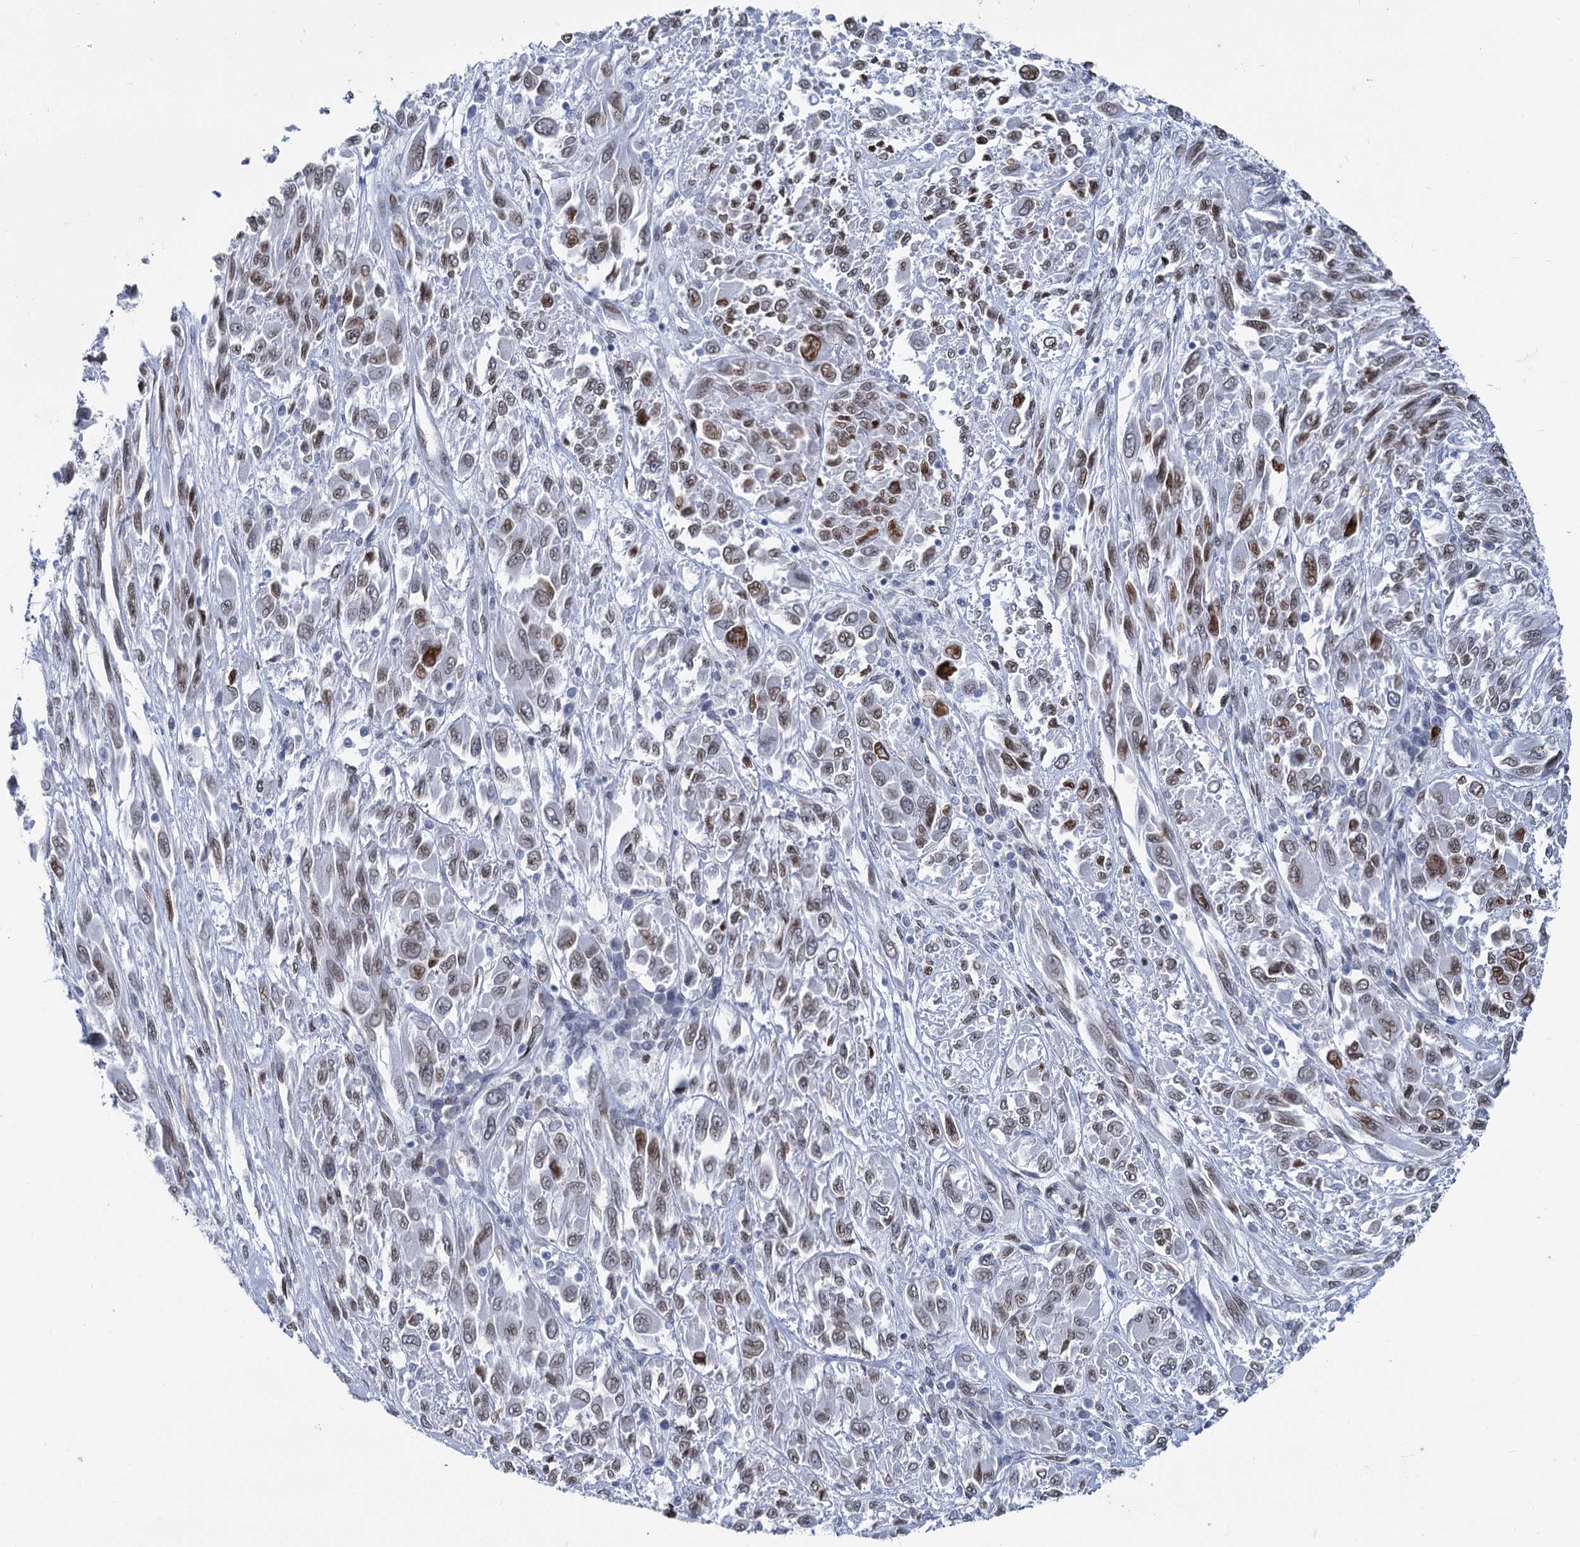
{"staining": {"intensity": "moderate", "quantity": "25%-75%", "location": "nuclear"}, "tissue": "melanoma", "cell_type": "Tumor cells", "image_type": "cancer", "snomed": [{"axis": "morphology", "description": "Malignant melanoma, NOS"}, {"axis": "topography", "description": "Skin"}], "caption": "High-magnification brightfield microscopy of malignant melanoma stained with DAB (3,3'-diaminobenzidine) (brown) and counterstained with hematoxylin (blue). tumor cells exhibit moderate nuclear staining is seen in approximately25%-75% of cells.", "gene": "PRSS35", "patient": {"sex": "female", "age": 91}}